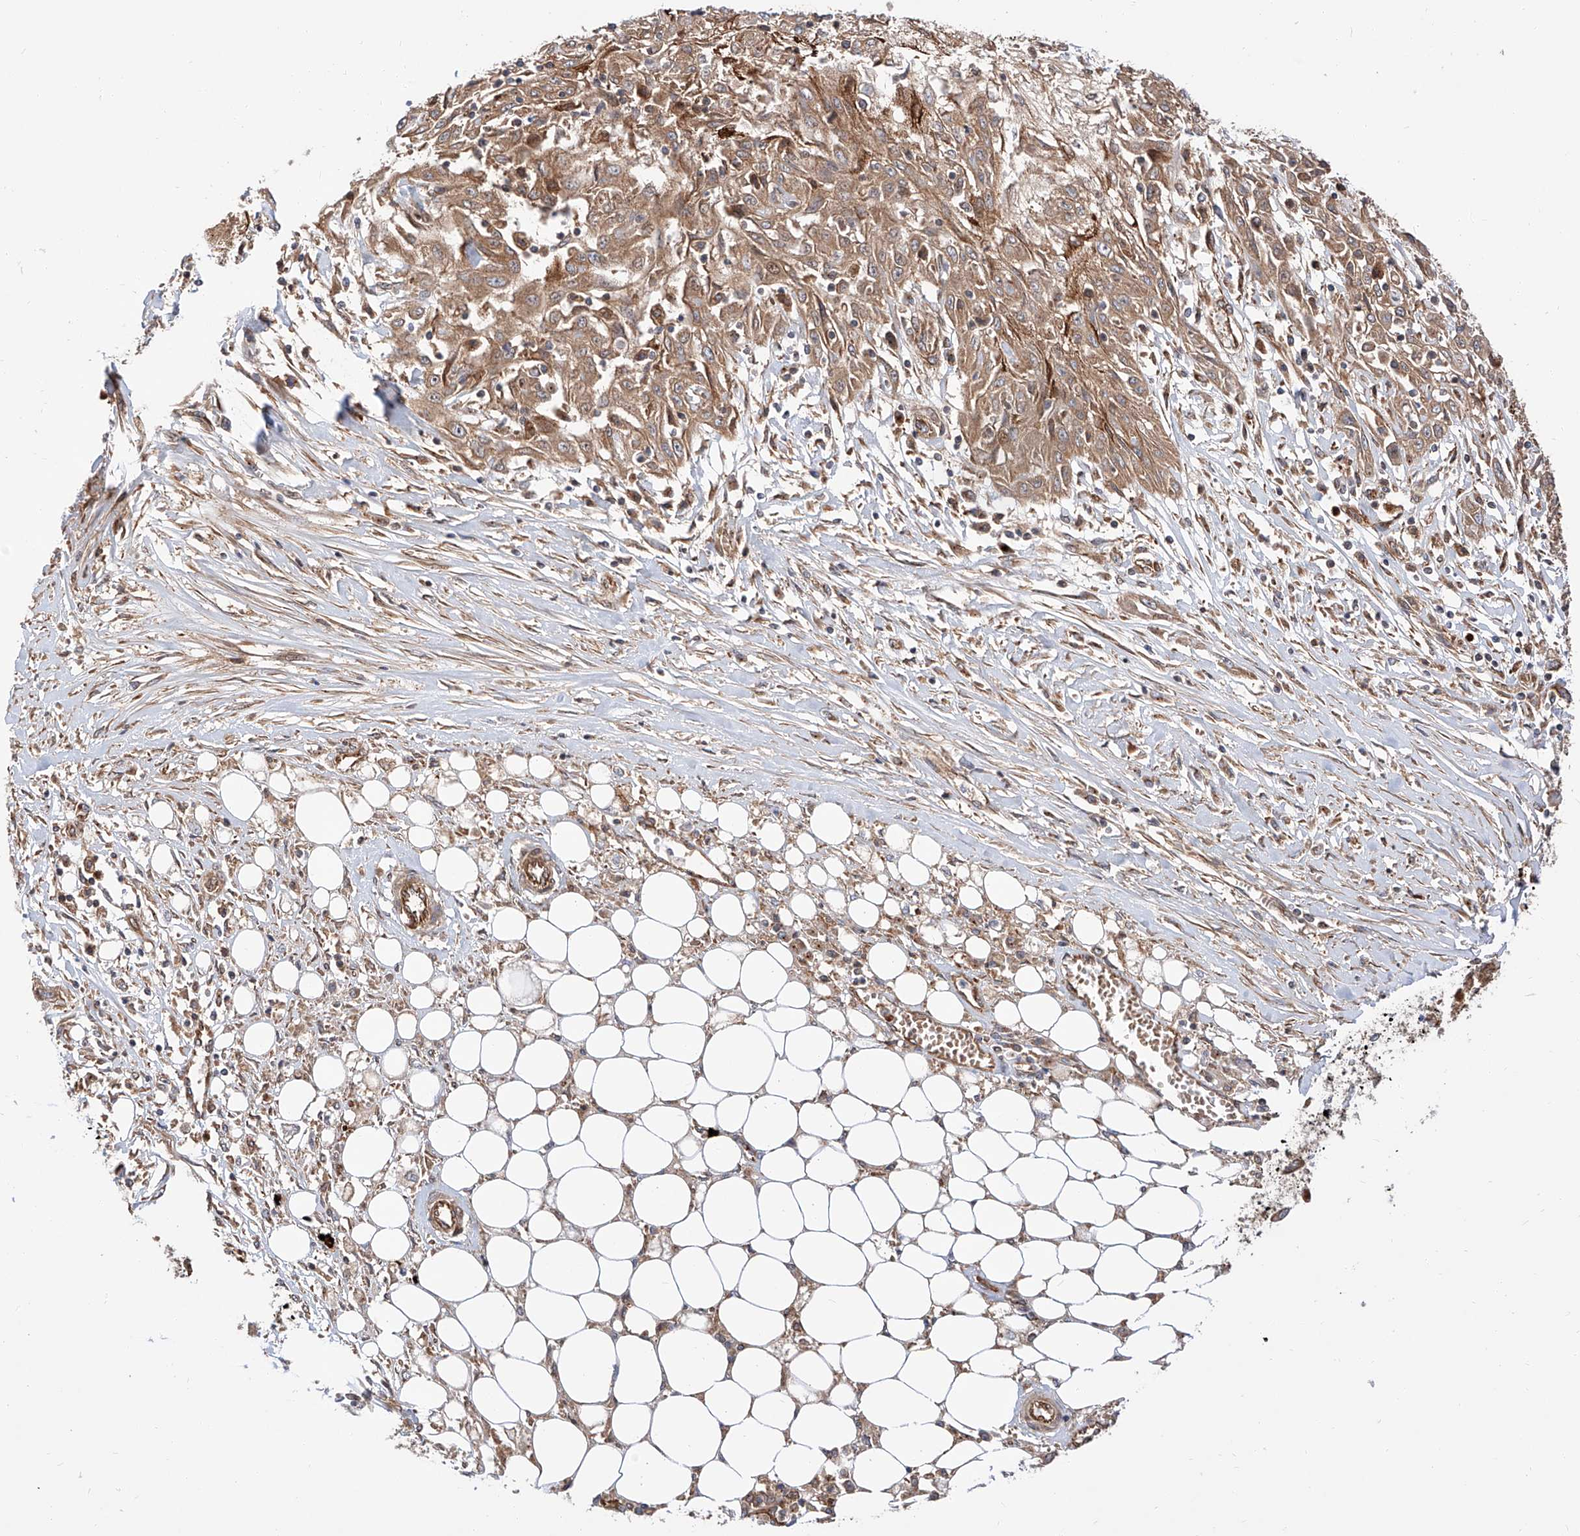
{"staining": {"intensity": "moderate", "quantity": ">75%", "location": "cytoplasmic/membranous"}, "tissue": "skin cancer", "cell_type": "Tumor cells", "image_type": "cancer", "snomed": [{"axis": "morphology", "description": "Squamous cell carcinoma, NOS"}, {"axis": "morphology", "description": "Squamous cell carcinoma, metastatic, NOS"}, {"axis": "topography", "description": "Skin"}, {"axis": "topography", "description": "Lymph node"}], "caption": "There is medium levels of moderate cytoplasmic/membranous expression in tumor cells of skin cancer (metastatic squamous cell carcinoma), as demonstrated by immunohistochemical staining (brown color).", "gene": "ISCA2", "patient": {"sex": "male", "age": 75}}